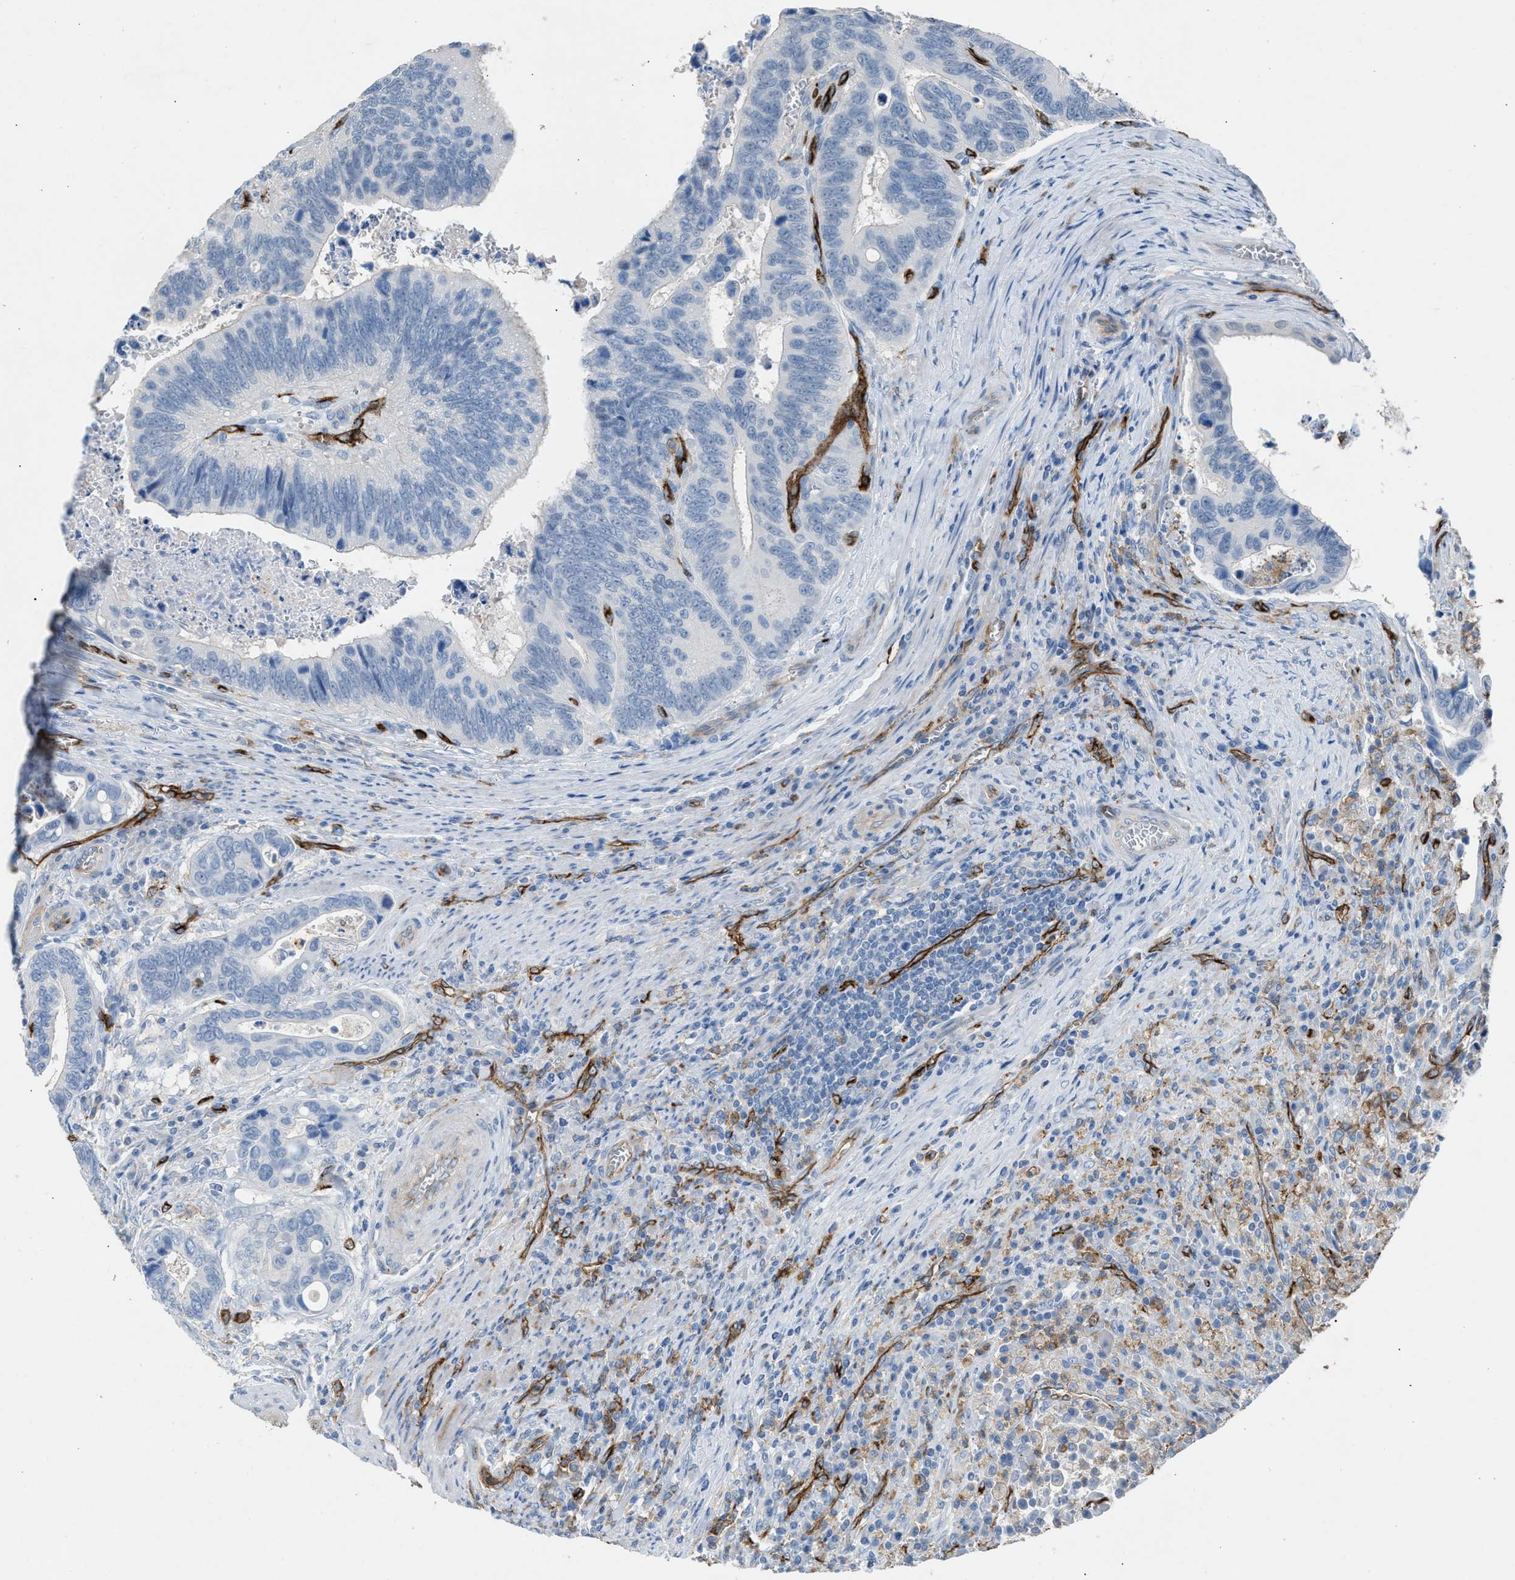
{"staining": {"intensity": "negative", "quantity": "none", "location": "none"}, "tissue": "colorectal cancer", "cell_type": "Tumor cells", "image_type": "cancer", "snomed": [{"axis": "morphology", "description": "Inflammation, NOS"}, {"axis": "morphology", "description": "Adenocarcinoma, NOS"}, {"axis": "topography", "description": "Colon"}], "caption": "This is an immunohistochemistry micrograph of human colorectal cancer (adenocarcinoma). There is no staining in tumor cells.", "gene": "DYSF", "patient": {"sex": "male", "age": 72}}